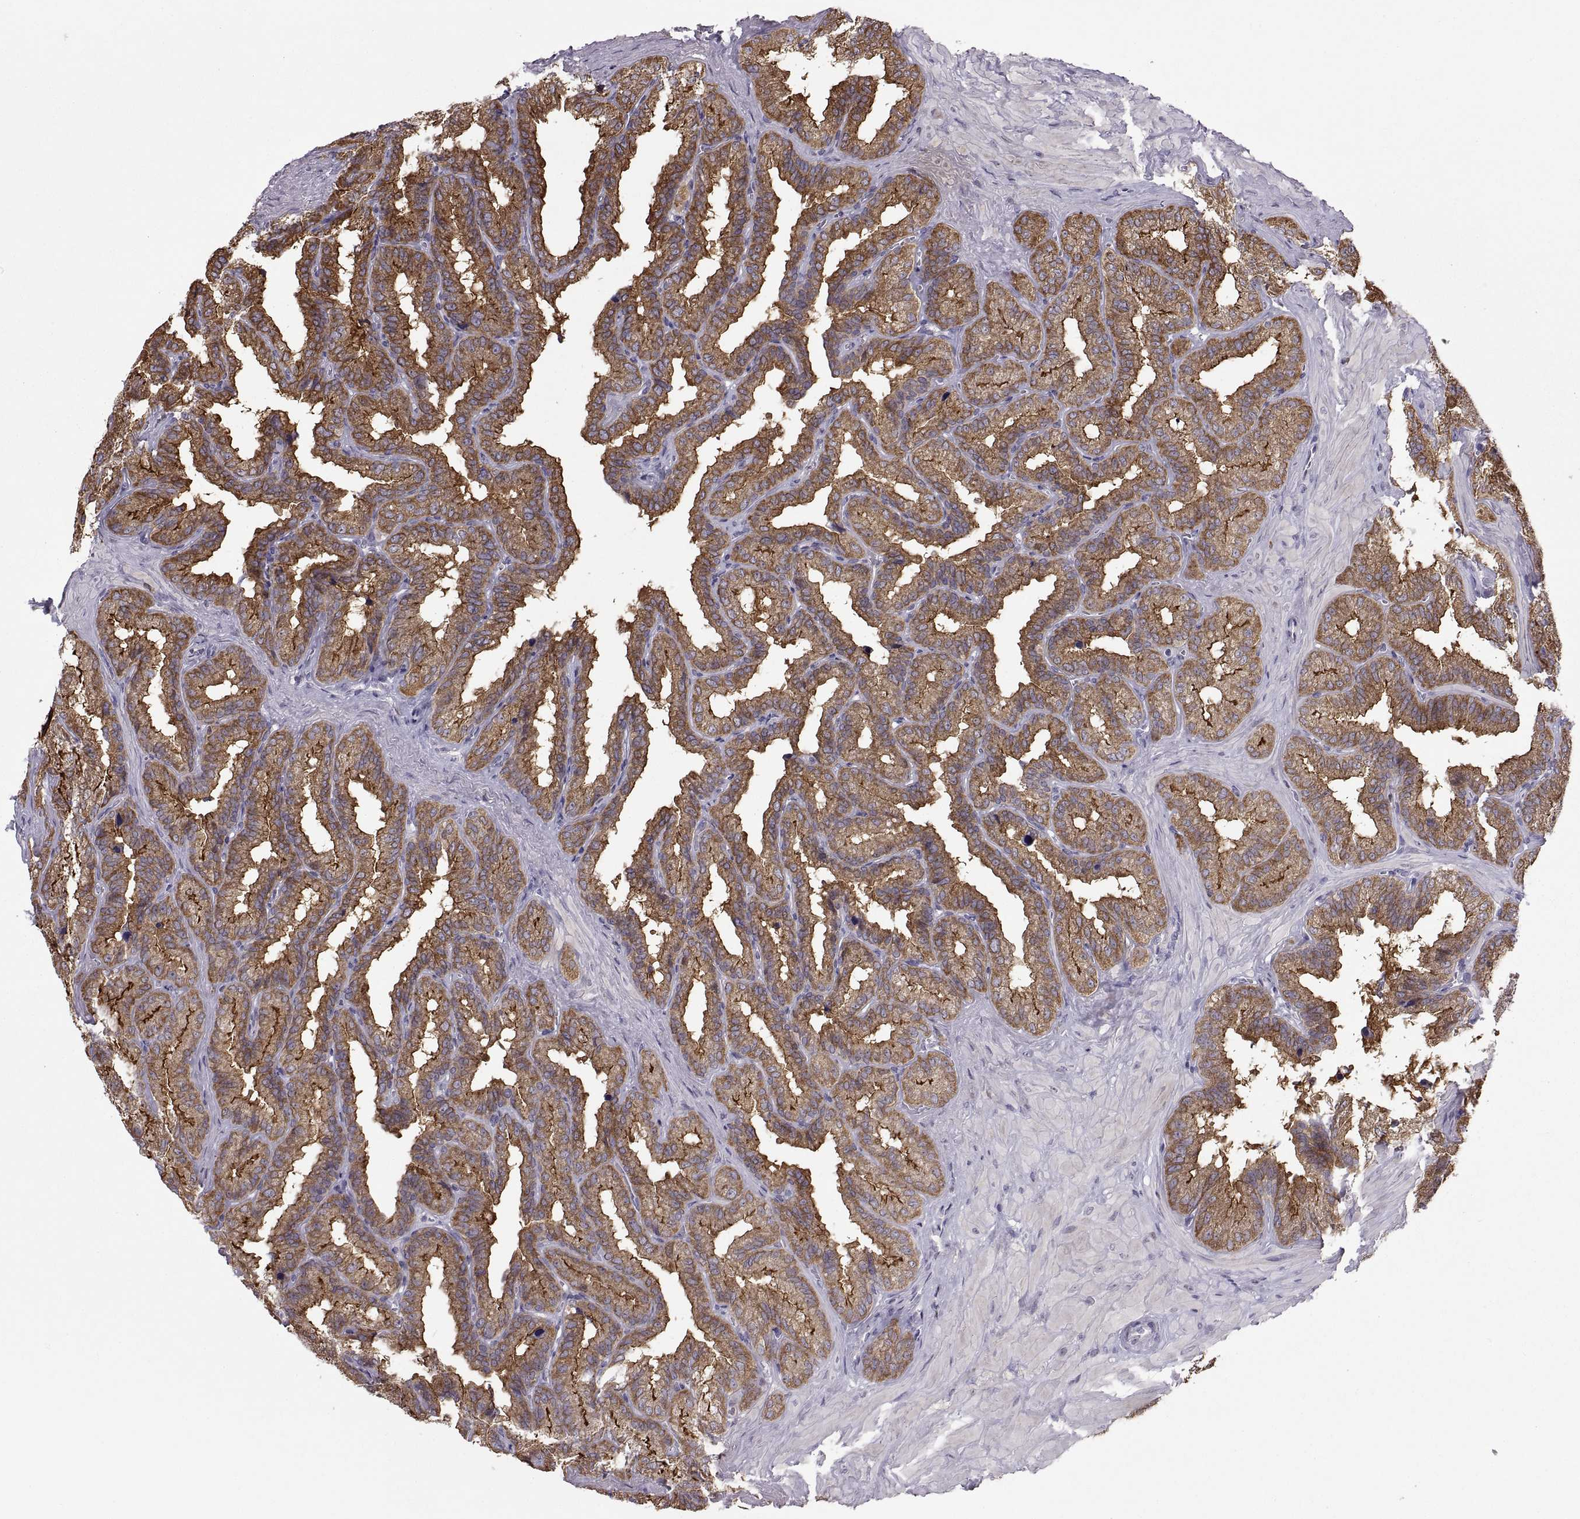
{"staining": {"intensity": "strong", "quantity": "25%-75%", "location": "cytoplasmic/membranous"}, "tissue": "seminal vesicle", "cell_type": "Glandular cells", "image_type": "normal", "snomed": [{"axis": "morphology", "description": "Normal tissue, NOS"}, {"axis": "topography", "description": "Seminal veicle"}], "caption": "Protein staining demonstrates strong cytoplasmic/membranous positivity in about 25%-75% of glandular cells in benign seminal vesicle.", "gene": "EZR", "patient": {"sex": "male", "age": 37}}